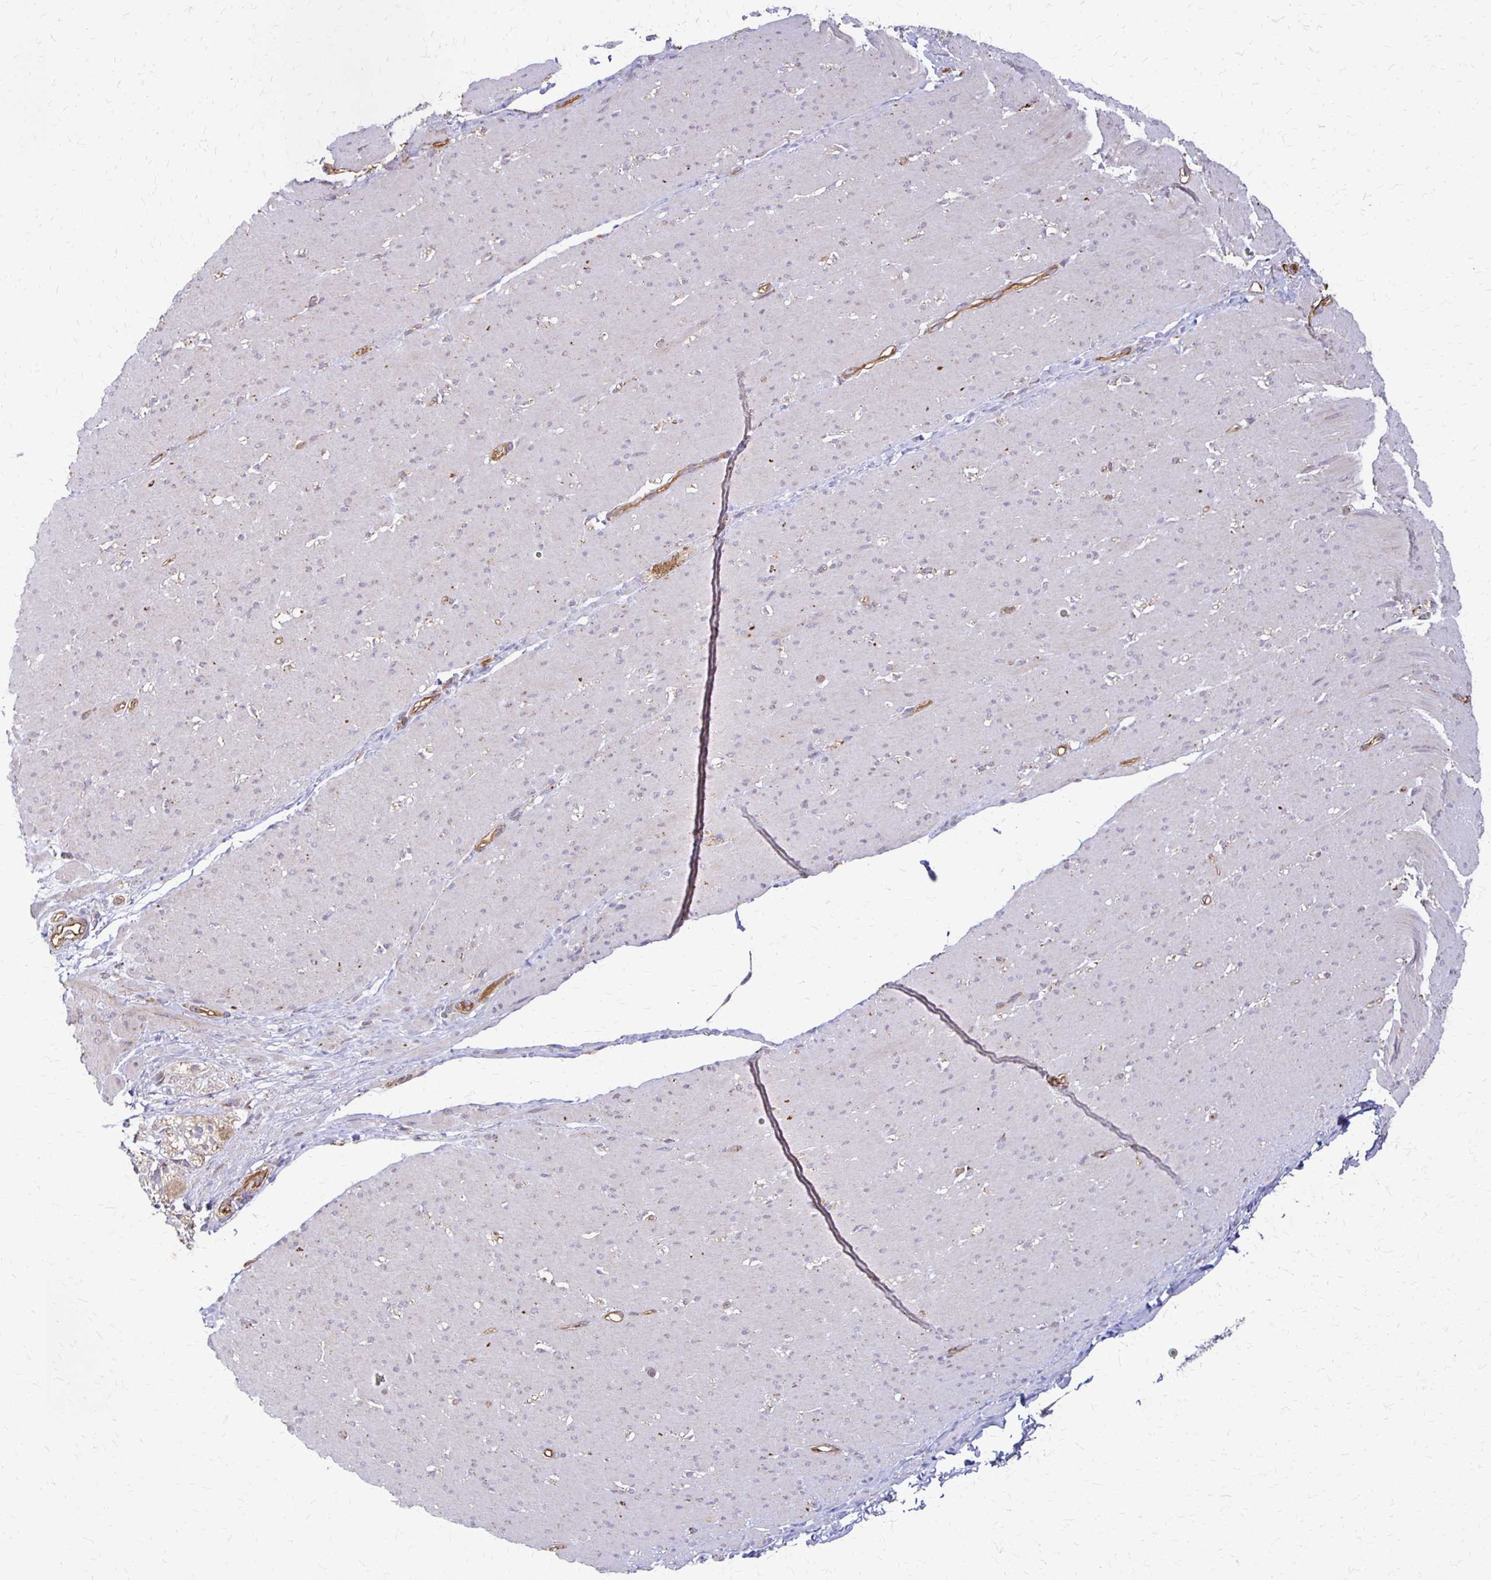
{"staining": {"intensity": "weak", "quantity": "25%-75%", "location": "cytoplasmic/membranous"}, "tissue": "smooth muscle", "cell_type": "Smooth muscle cells", "image_type": "normal", "snomed": [{"axis": "morphology", "description": "Normal tissue, NOS"}, {"axis": "topography", "description": "Smooth muscle"}, {"axis": "topography", "description": "Rectum"}], "caption": "A histopathology image of smooth muscle stained for a protein displays weak cytoplasmic/membranous brown staining in smooth muscle cells.", "gene": "EIF4EBP2", "patient": {"sex": "male", "age": 53}}